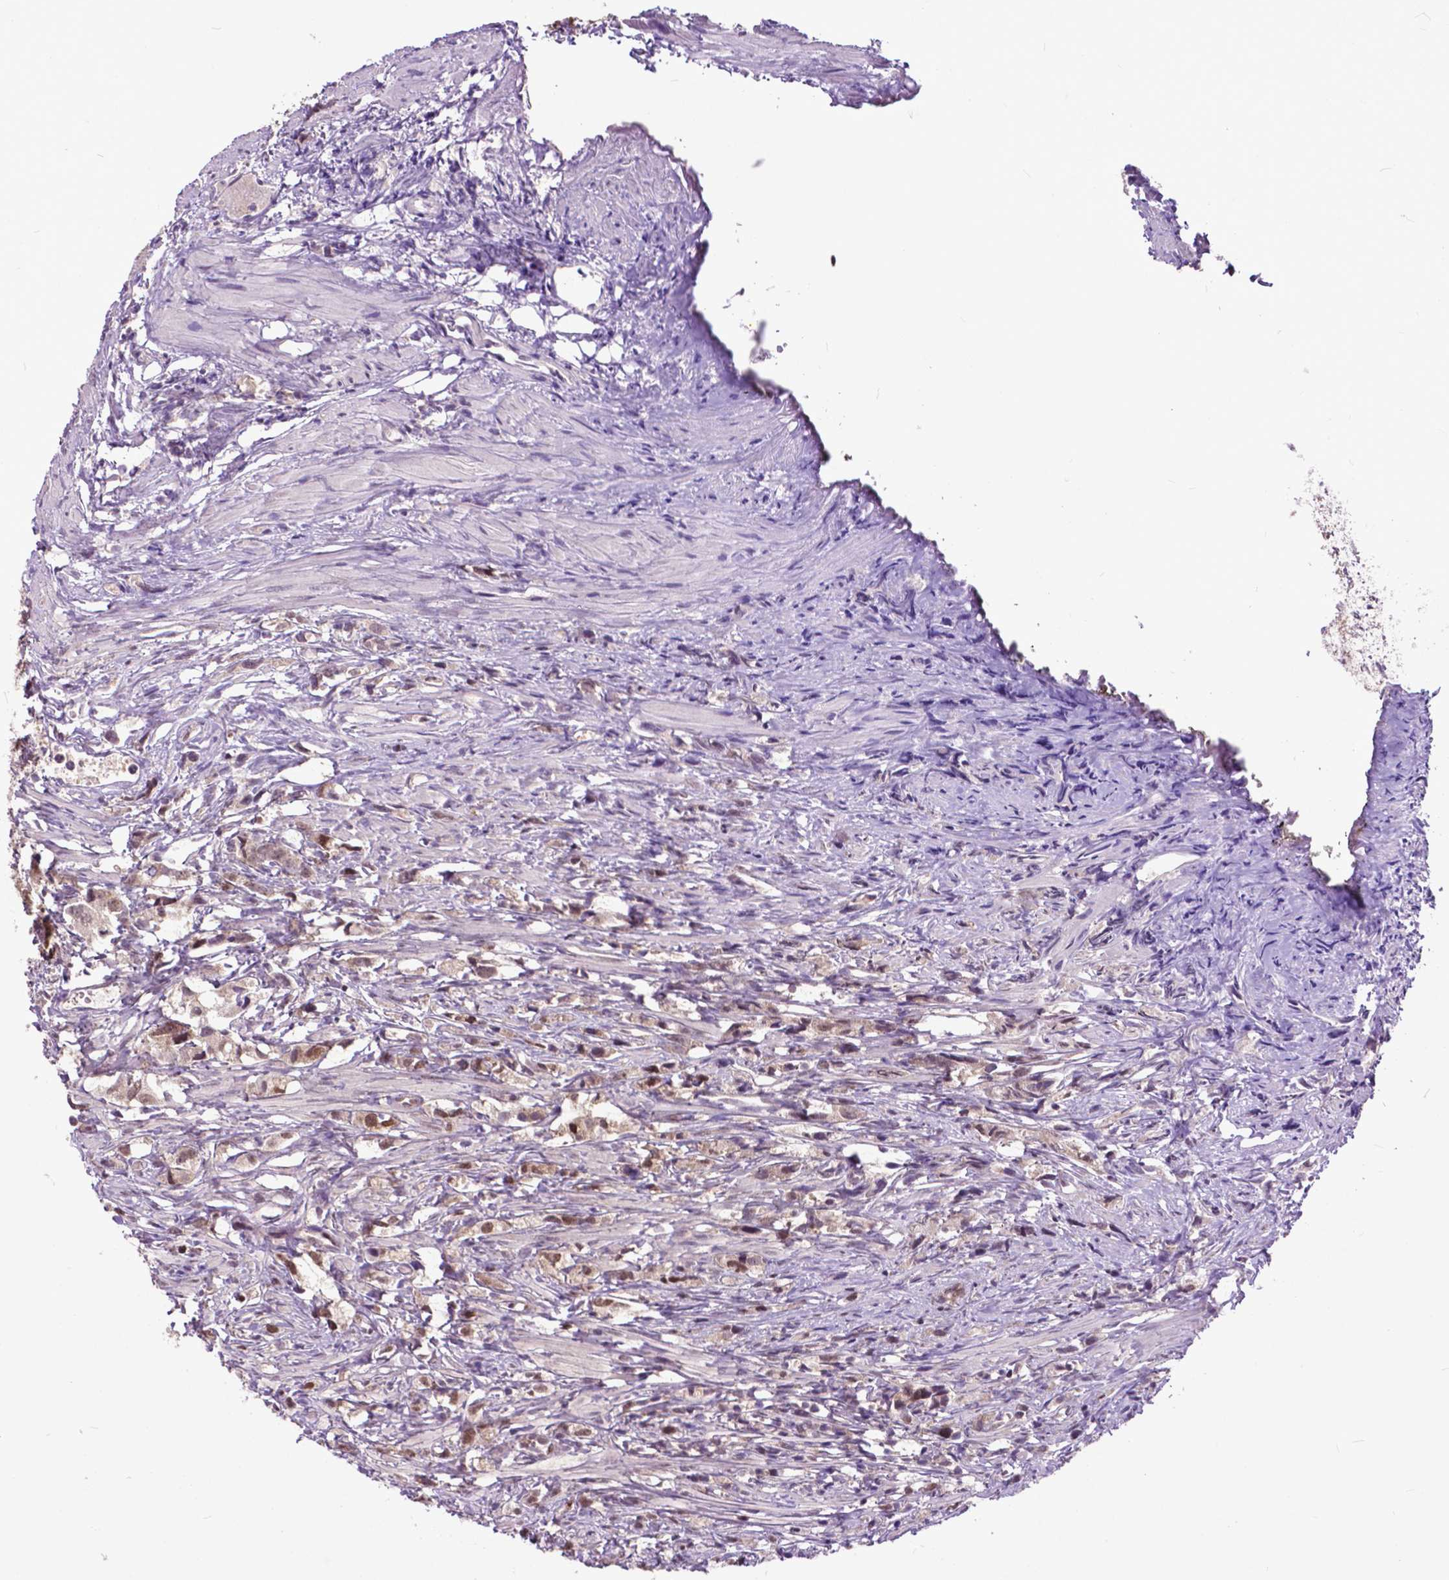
{"staining": {"intensity": "weak", "quantity": ">75%", "location": "nuclear"}, "tissue": "prostate cancer", "cell_type": "Tumor cells", "image_type": "cancer", "snomed": [{"axis": "morphology", "description": "Adenocarcinoma, High grade"}, {"axis": "topography", "description": "Prostate"}], "caption": "There is low levels of weak nuclear positivity in tumor cells of adenocarcinoma (high-grade) (prostate), as demonstrated by immunohistochemical staining (brown color).", "gene": "FAF1", "patient": {"sex": "male", "age": 75}}